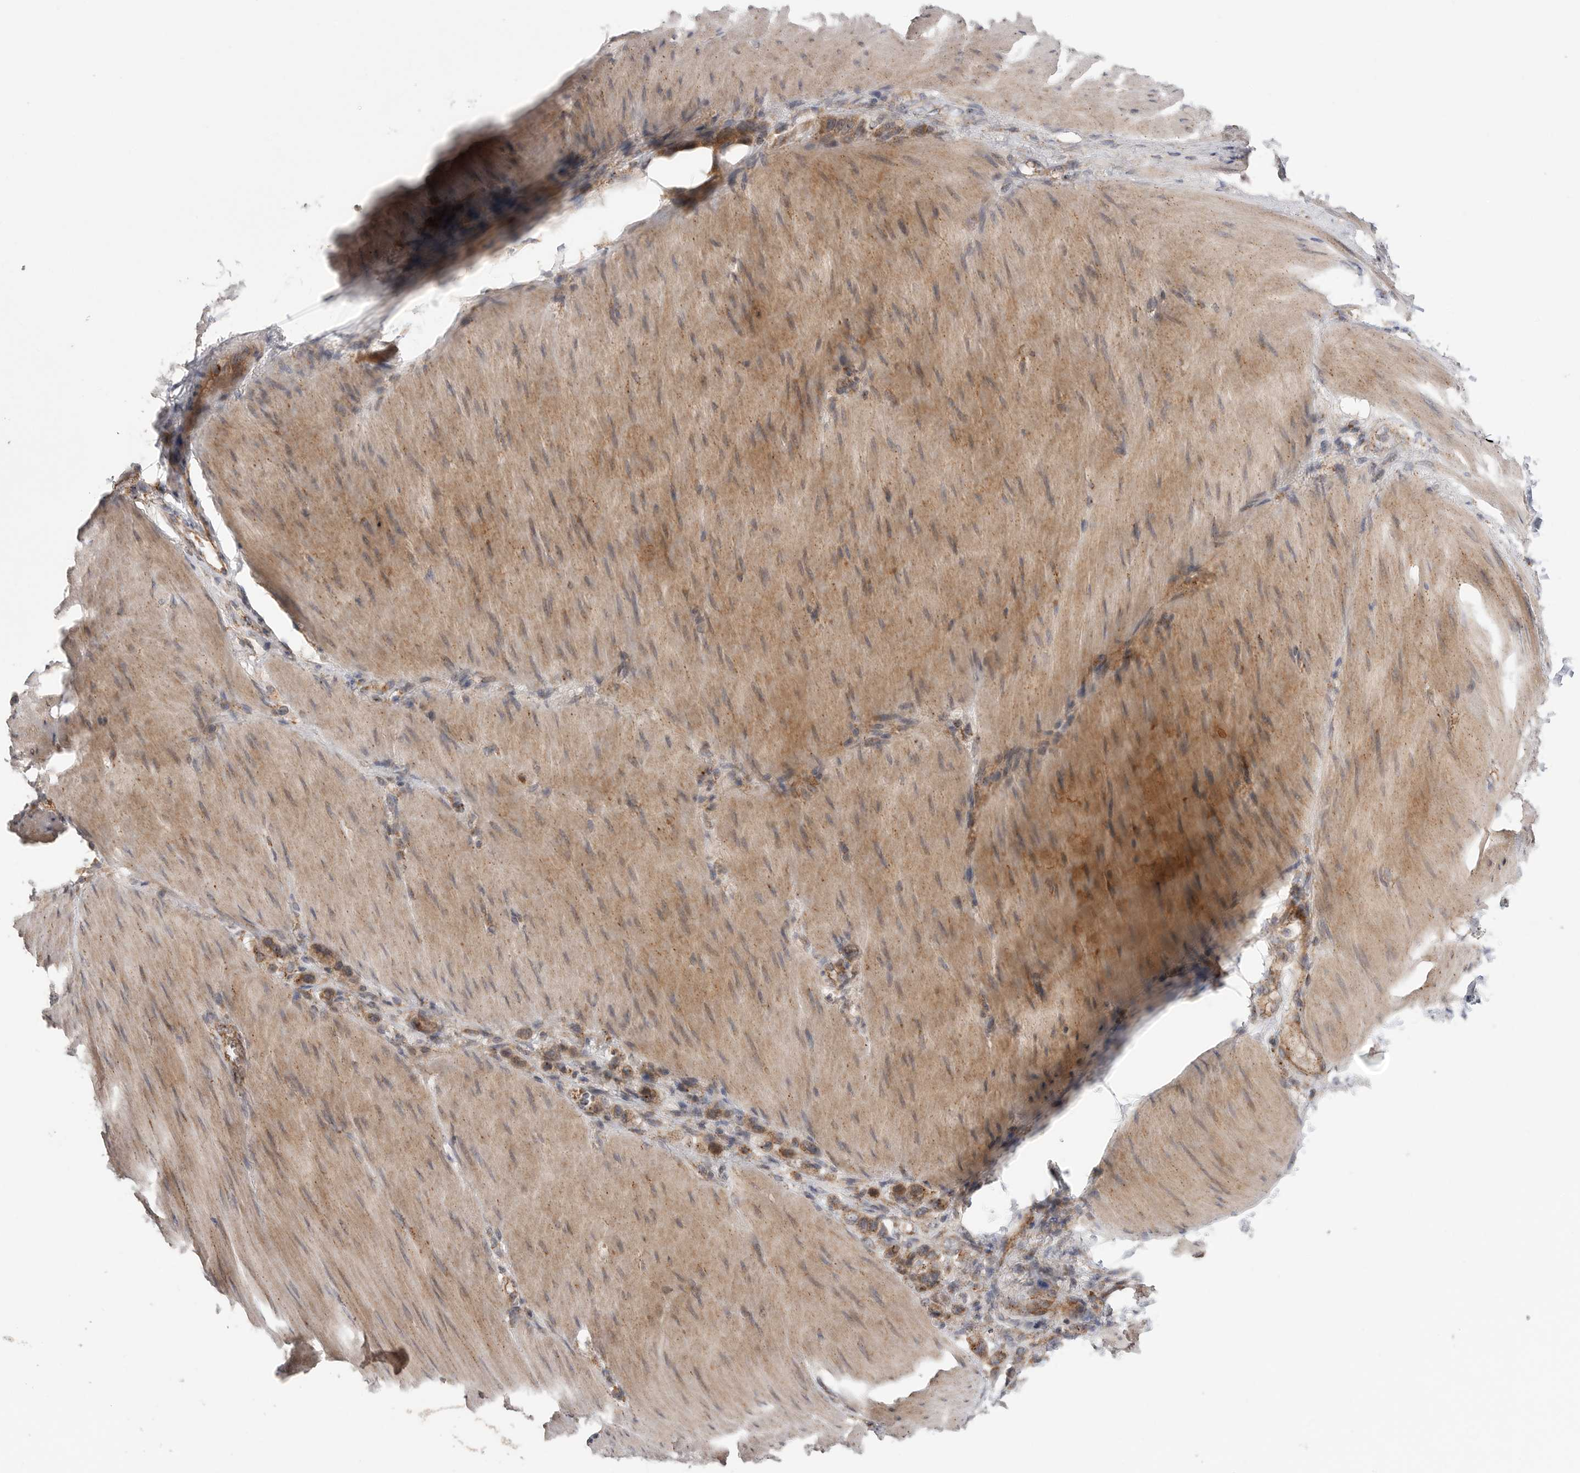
{"staining": {"intensity": "moderate", "quantity": ">75%", "location": "cytoplasmic/membranous"}, "tissue": "stomach cancer", "cell_type": "Tumor cells", "image_type": "cancer", "snomed": [{"axis": "morphology", "description": "Adenocarcinoma, NOS"}, {"axis": "topography", "description": "Stomach"}], "caption": "Brown immunohistochemical staining in stomach adenocarcinoma reveals moderate cytoplasmic/membranous staining in about >75% of tumor cells.", "gene": "GALNS", "patient": {"sex": "female", "age": 65}}